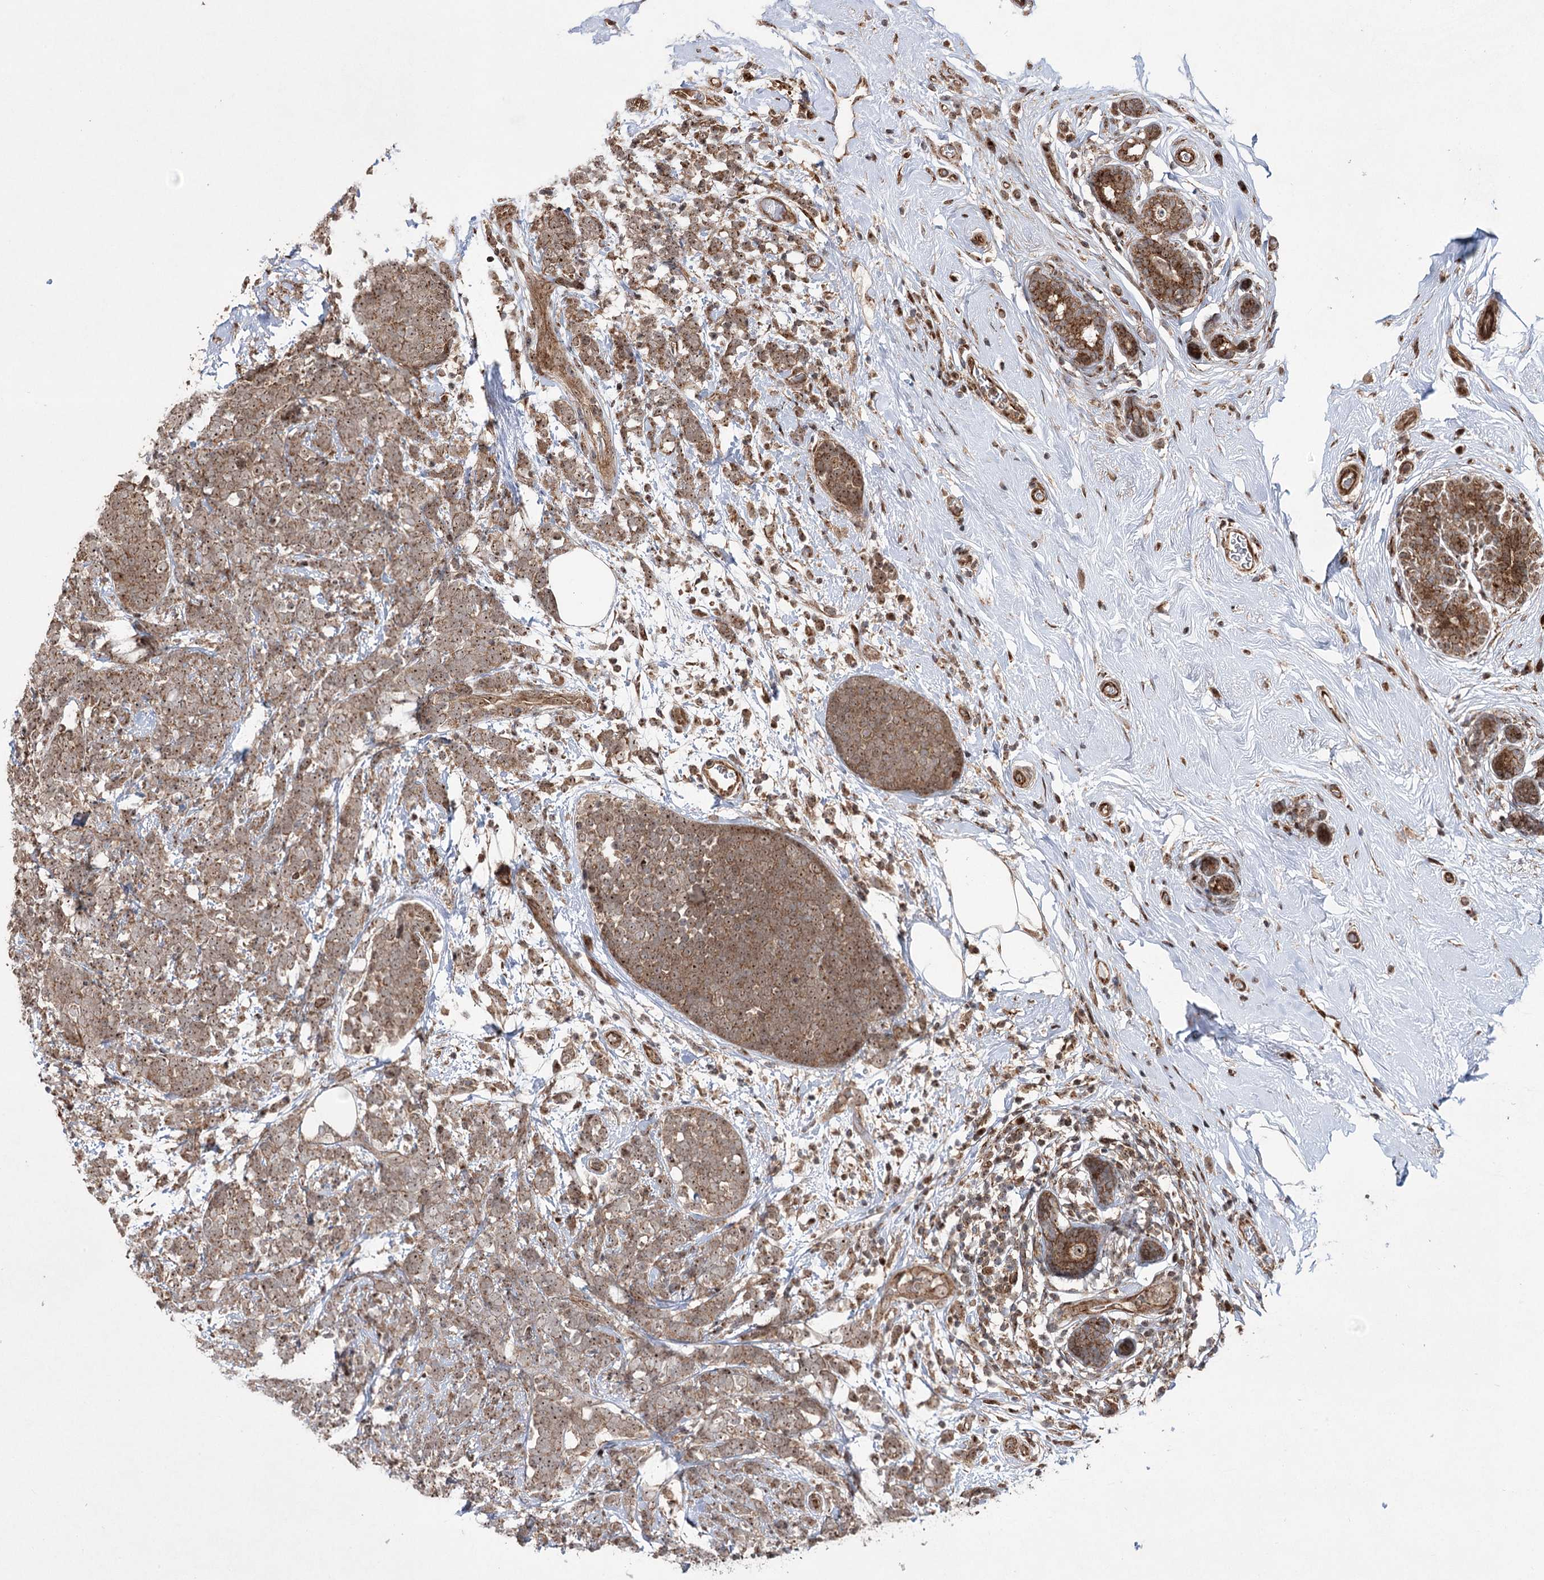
{"staining": {"intensity": "moderate", "quantity": ">75%", "location": "cytoplasmic/membranous,nuclear"}, "tissue": "breast cancer", "cell_type": "Tumor cells", "image_type": "cancer", "snomed": [{"axis": "morphology", "description": "Lobular carcinoma"}, {"axis": "topography", "description": "Breast"}], "caption": "Immunohistochemical staining of human breast lobular carcinoma reveals medium levels of moderate cytoplasmic/membranous and nuclear protein positivity in about >75% of tumor cells.", "gene": "SERINC5", "patient": {"sex": "female", "age": 58}}